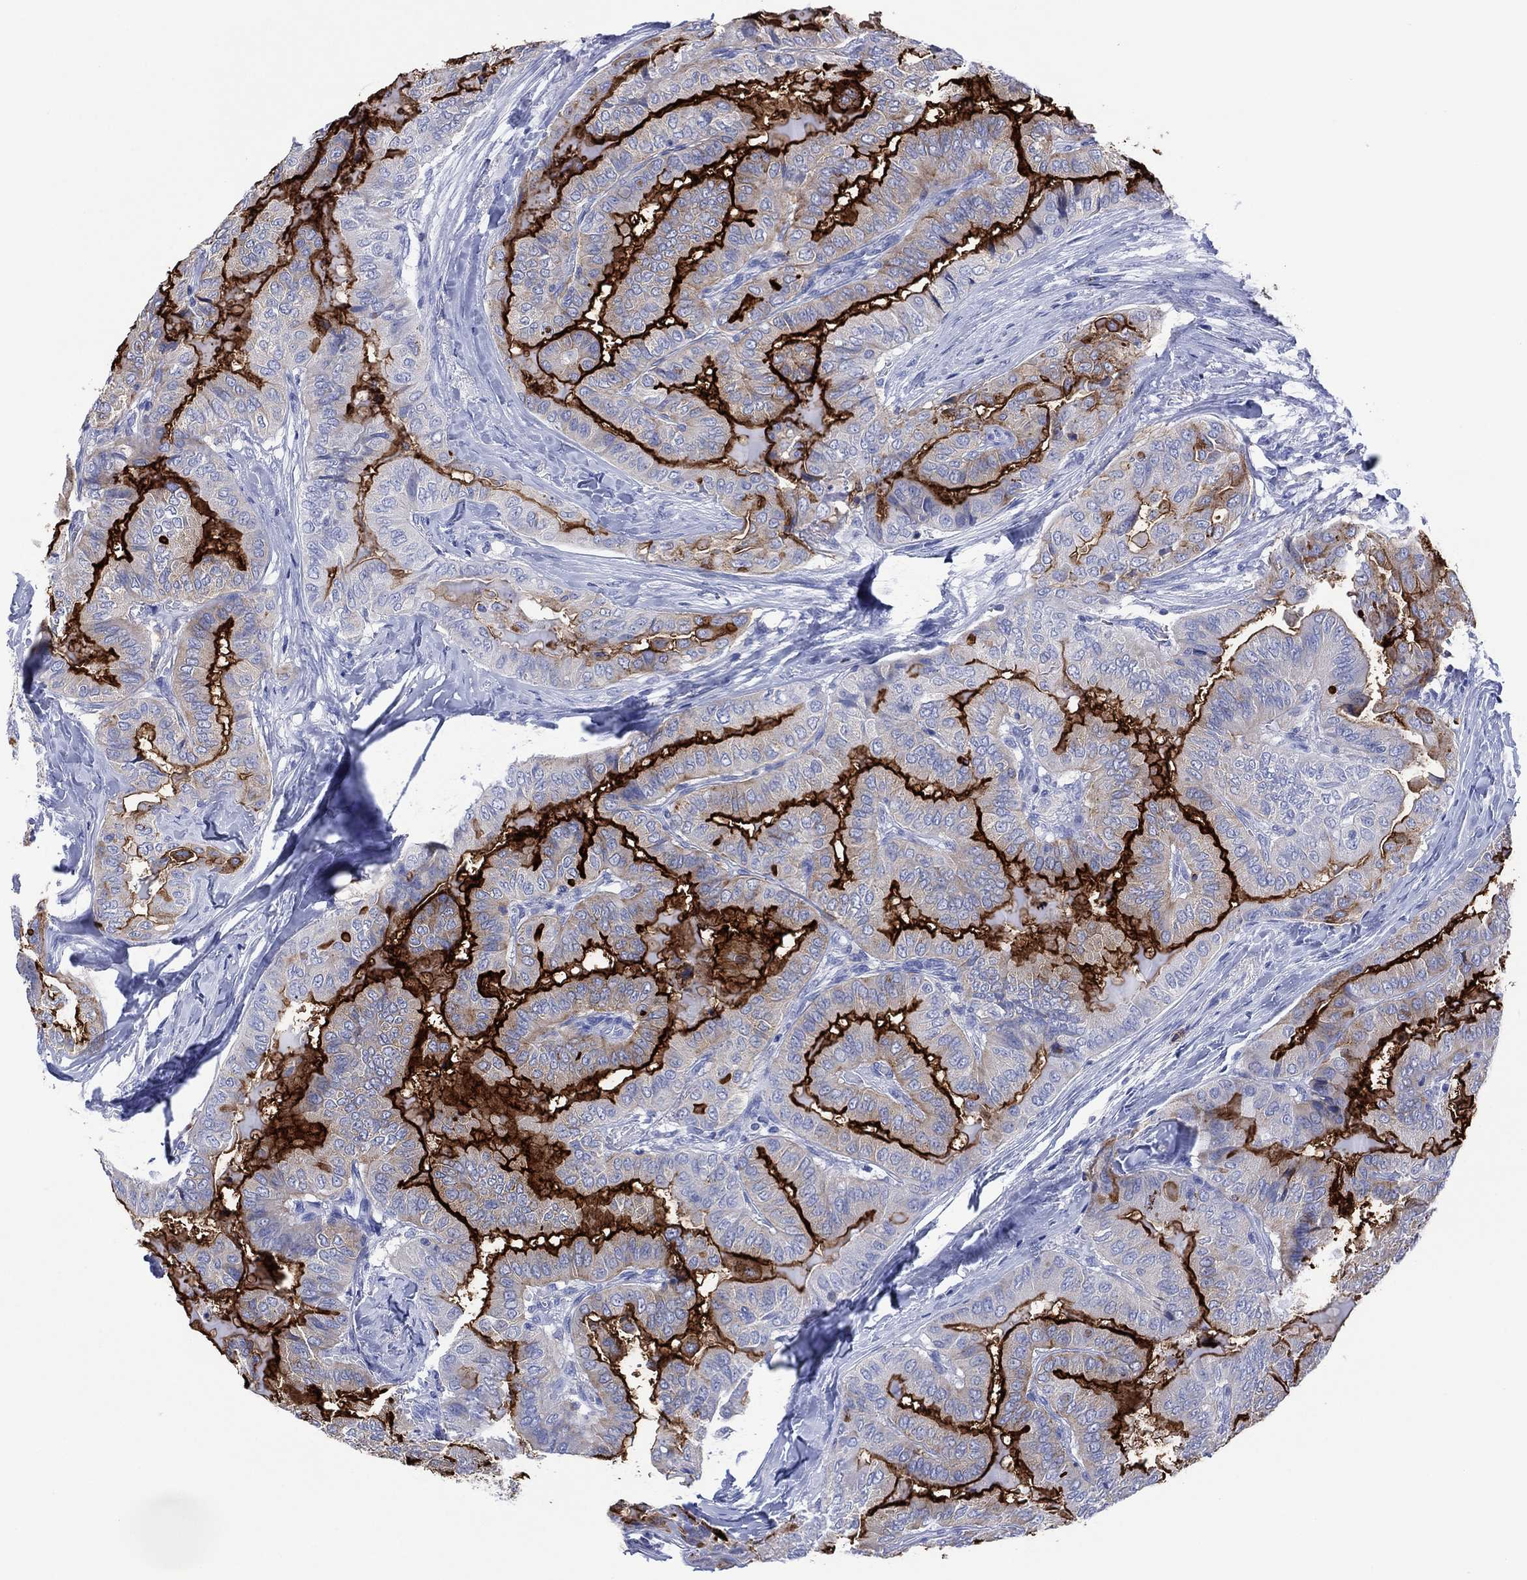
{"staining": {"intensity": "strong", "quantity": "25%-75%", "location": "cytoplasmic/membranous"}, "tissue": "thyroid cancer", "cell_type": "Tumor cells", "image_type": "cancer", "snomed": [{"axis": "morphology", "description": "Papillary adenocarcinoma, NOS"}, {"axis": "topography", "description": "Thyroid gland"}], "caption": "Immunohistochemistry of human papillary adenocarcinoma (thyroid) displays high levels of strong cytoplasmic/membranous staining in approximately 25%-75% of tumor cells. (DAB (3,3'-diaminobenzidine) IHC, brown staining for protein, blue staining for nuclei).", "gene": "DPP4", "patient": {"sex": "female", "age": 68}}